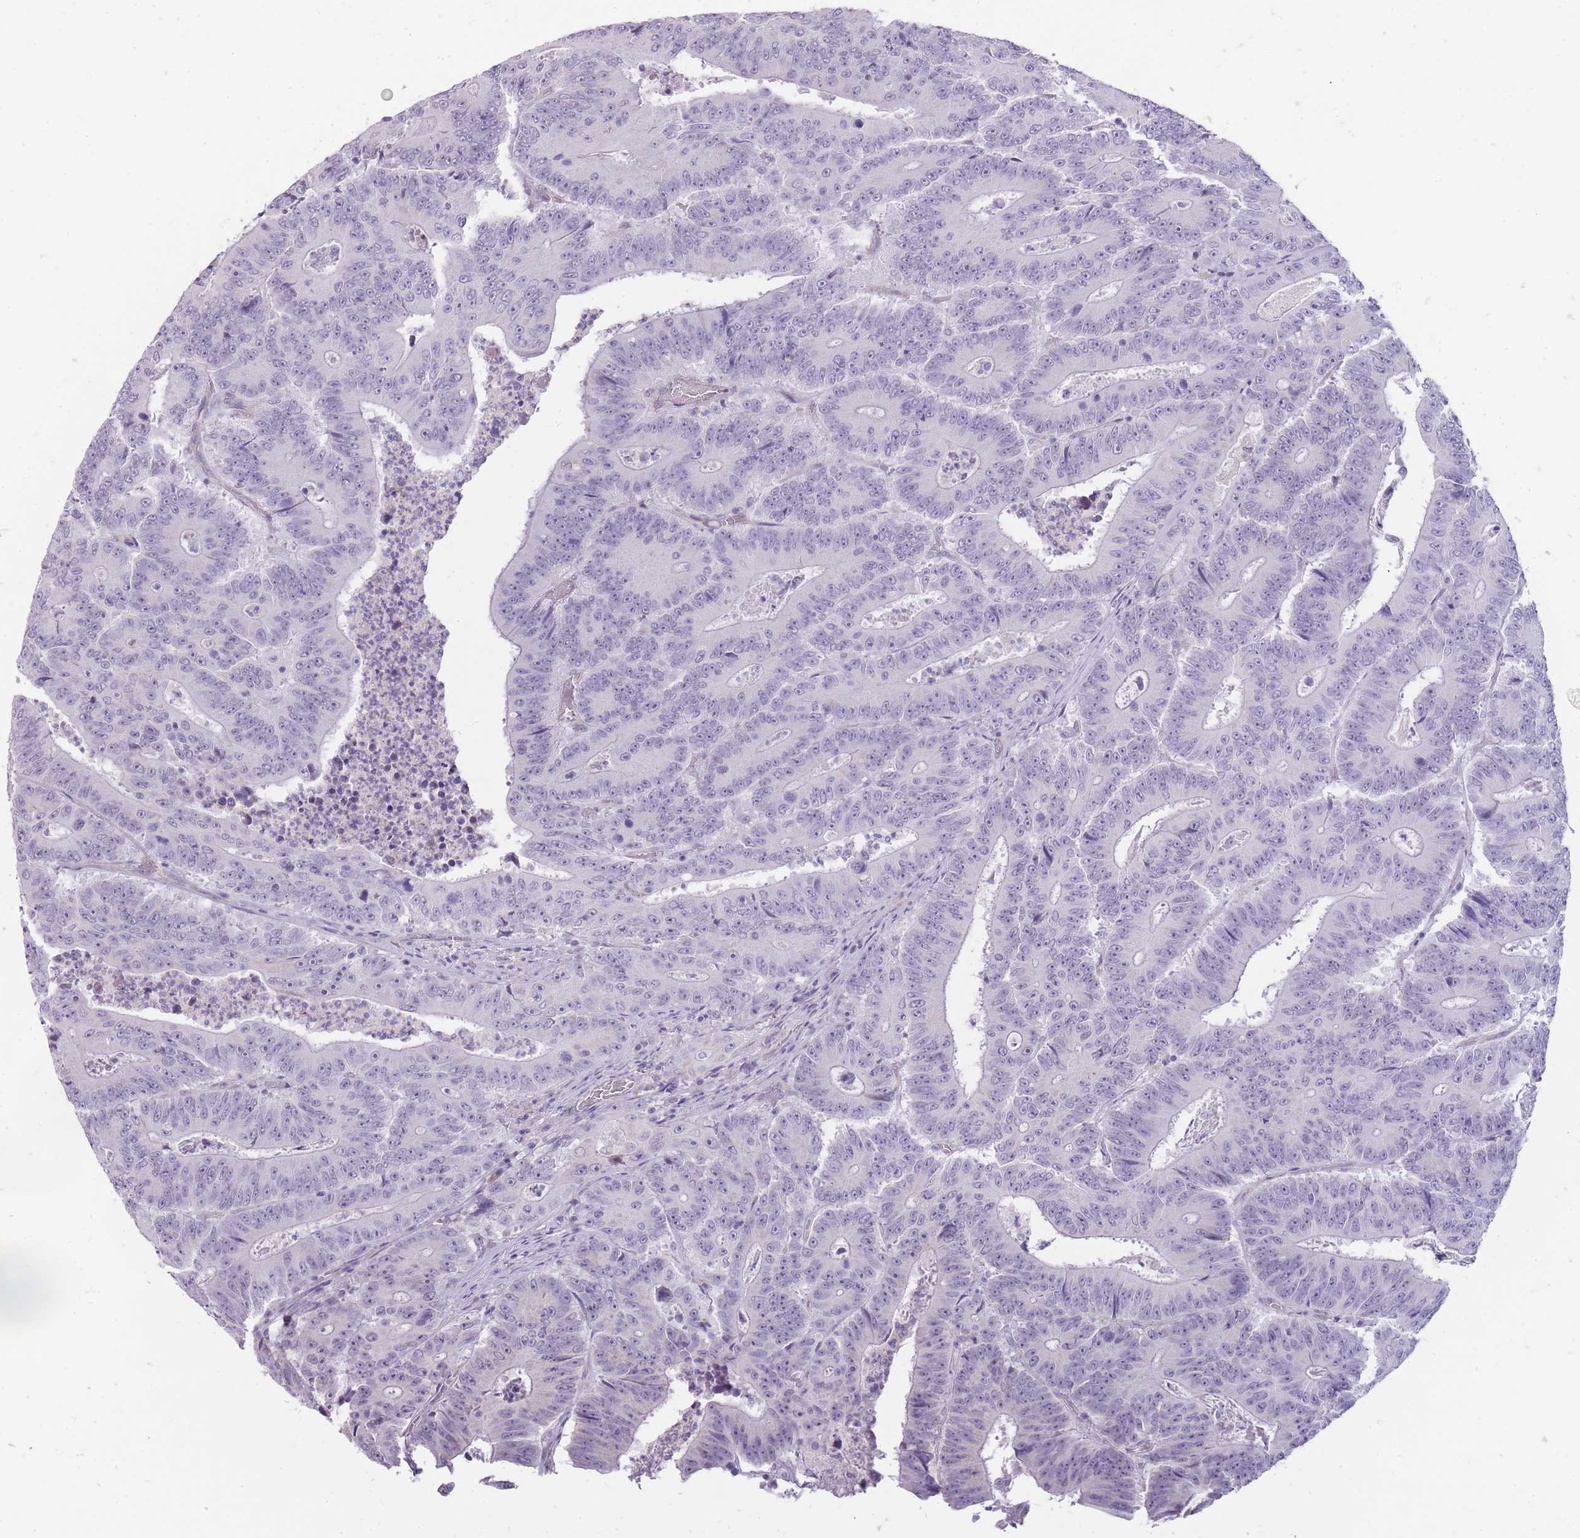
{"staining": {"intensity": "negative", "quantity": "none", "location": "none"}, "tissue": "colorectal cancer", "cell_type": "Tumor cells", "image_type": "cancer", "snomed": [{"axis": "morphology", "description": "Adenocarcinoma, NOS"}, {"axis": "topography", "description": "Colon"}], "caption": "Immunohistochemistry micrograph of neoplastic tissue: colorectal adenocarcinoma stained with DAB demonstrates no significant protein positivity in tumor cells.", "gene": "ERICH4", "patient": {"sex": "male", "age": 83}}